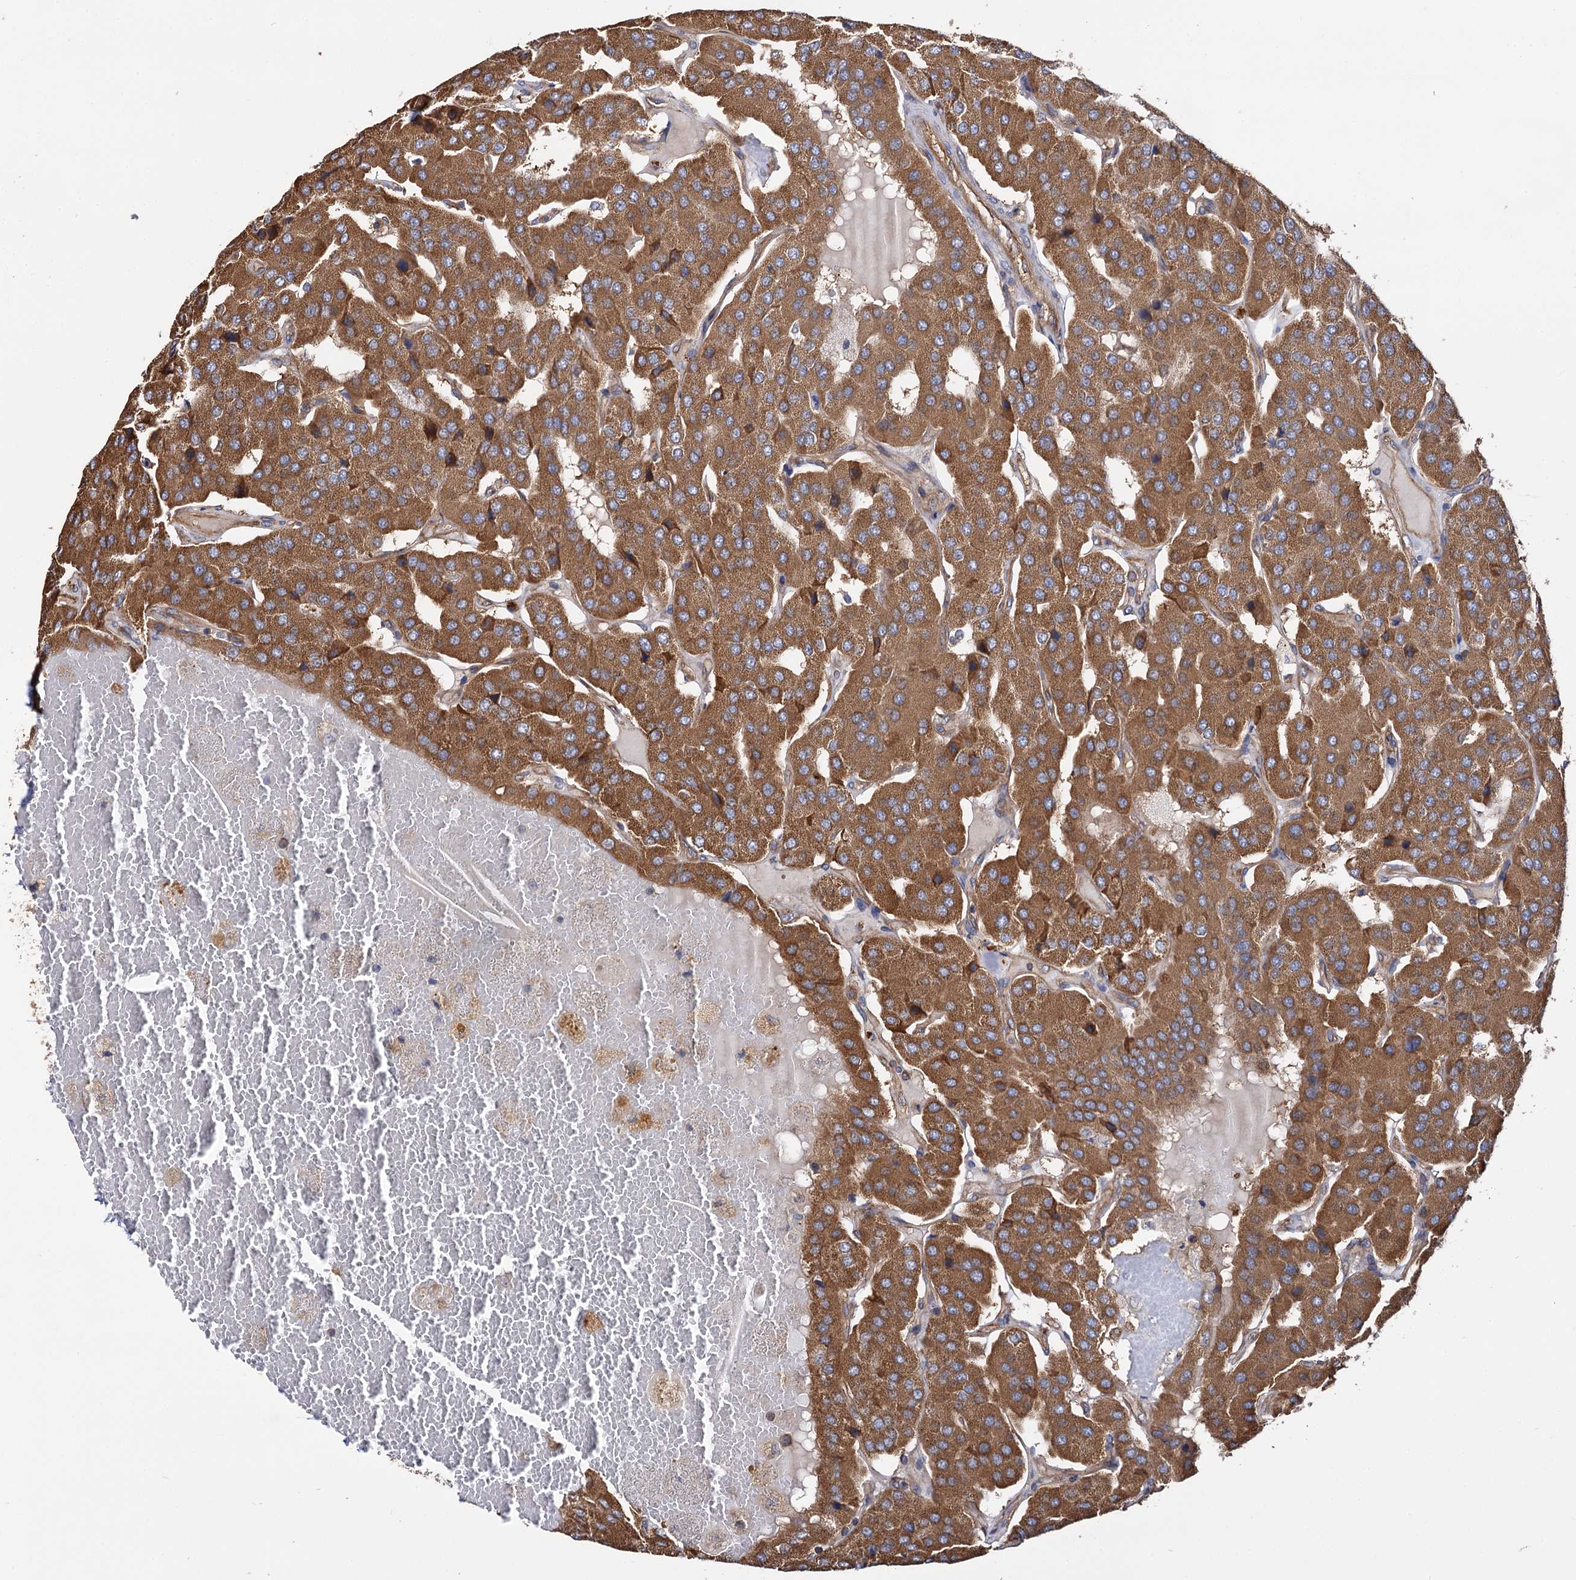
{"staining": {"intensity": "moderate", "quantity": ">75%", "location": "cytoplasmic/membranous"}, "tissue": "parathyroid gland", "cell_type": "Glandular cells", "image_type": "normal", "snomed": [{"axis": "morphology", "description": "Normal tissue, NOS"}, {"axis": "morphology", "description": "Adenoma, NOS"}, {"axis": "topography", "description": "Parathyroid gland"}], "caption": "IHC photomicrograph of unremarkable parathyroid gland: parathyroid gland stained using IHC exhibits medium levels of moderate protein expression localized specifically in the cytoplasmic/membranous of glandular cells, appearing as a cytoplasmic/membranous brown color.", "gene": "IDI1", "patient": {"sex": "female", "age": 86}}